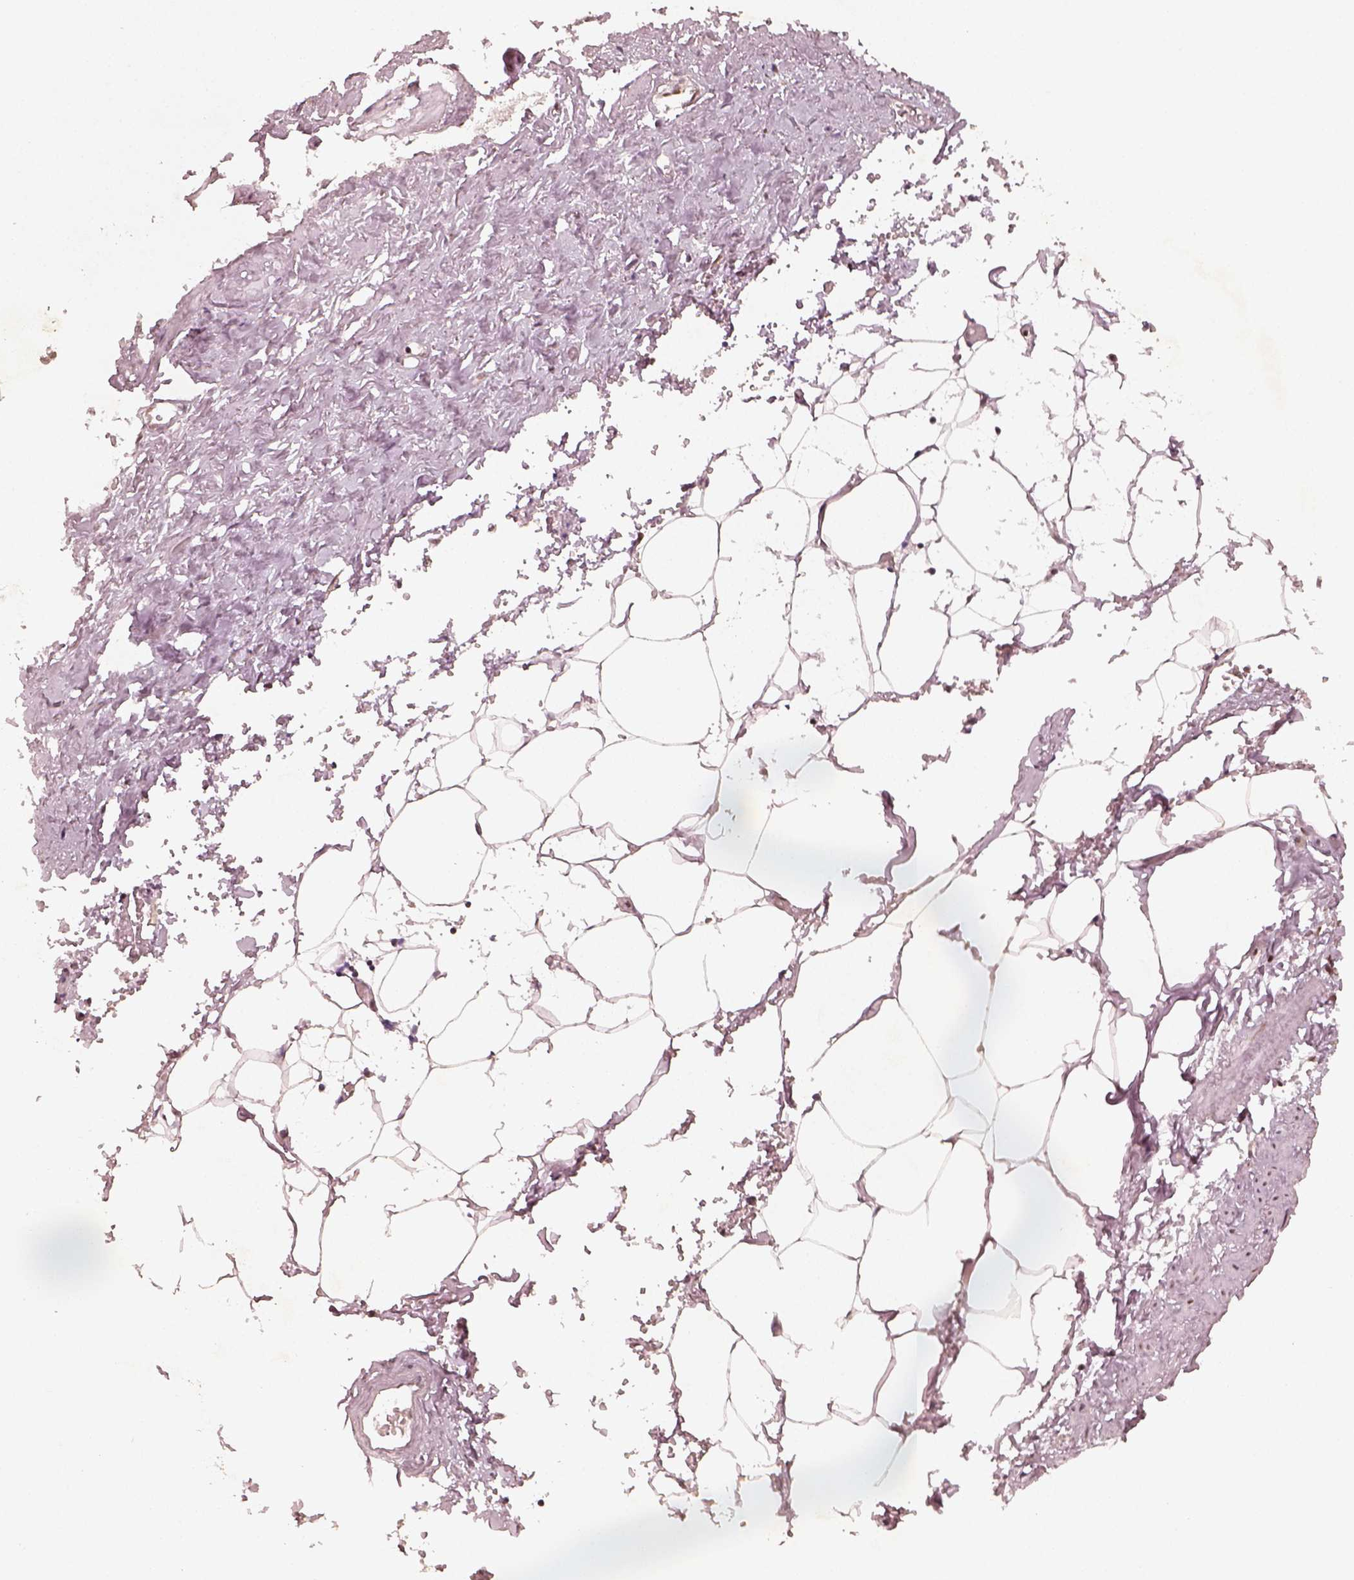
{"staining": {"intensity": "negative", "quantity": "none", "location": "none"}, "tissue": "adipose tissue", "cell_type": "Adipocytes", "image_type": "normal", "snomed": [{"axis": "morphology", "description": "Normal tissue, NOS"}, {"axis": "topography", "description": "Prostate"}, {"axis": "topography", "description": "Peripheral nerve tissue"}], "caption": "Immunohistochemistry image of unremarkable adipose tissue stained for a protein (brown), which exhibits no expression in adipocytes.", "gene": "GMEB2", "patient": {"sex": "male", "age": 55}}